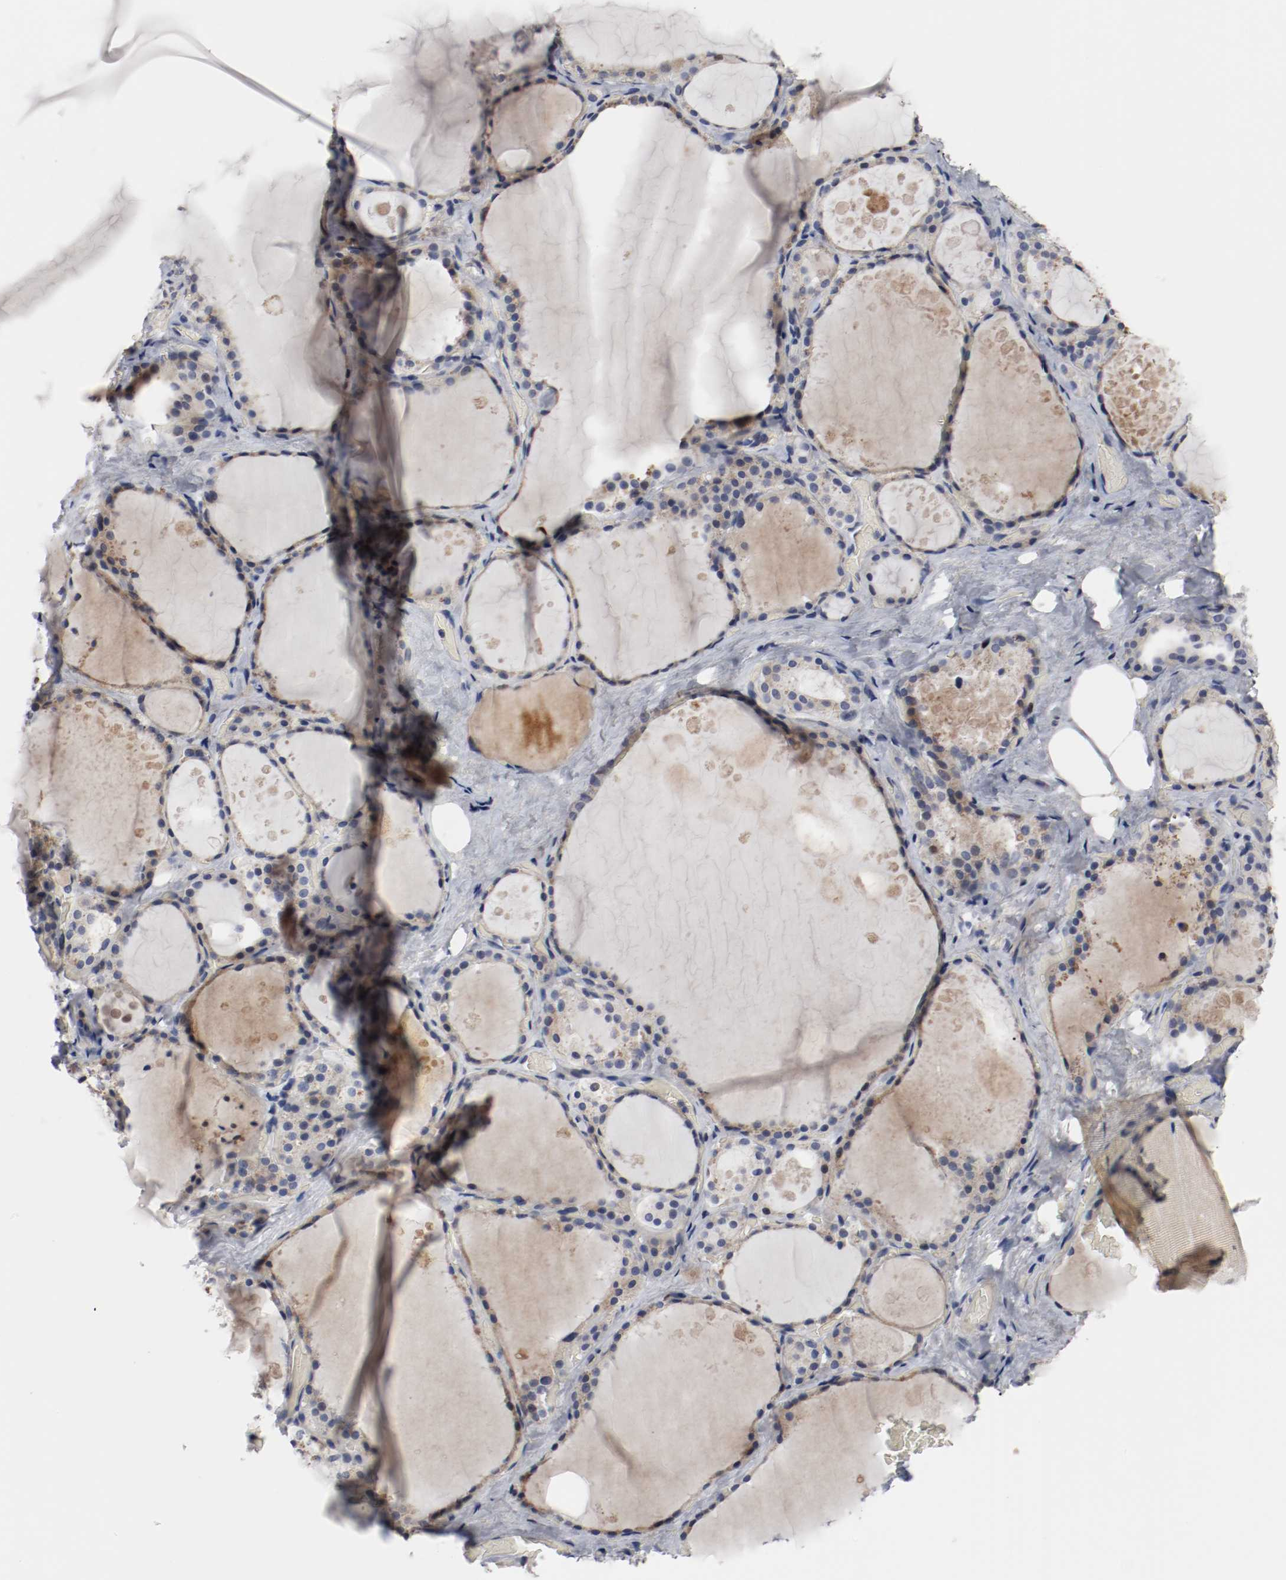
{"staining": {"intensity": "weak", "quantity": "25%-75%", "location": "cytoplasmic/membranous"}, "tissue": "thyroid gland", "cell_type": "Glandular cells", "image_type": "normal", "snomed": [{"axis": "morphology", "description": "Normal tissue, NOS"}, {"axis": "topography", "description": "Thyroid gland"}], "caption": "Immunohistochemical staining of benign thyroid gland demonstrates 25%-75% levels of weak cytoplasmic/membranous protein staining in approximately 25%-75% of glandular cells. (DAB = brown stain, brightfield microscopy at high magnification).", "gene": "MCM6", "patient": {"sex": "male", "age": 61}}